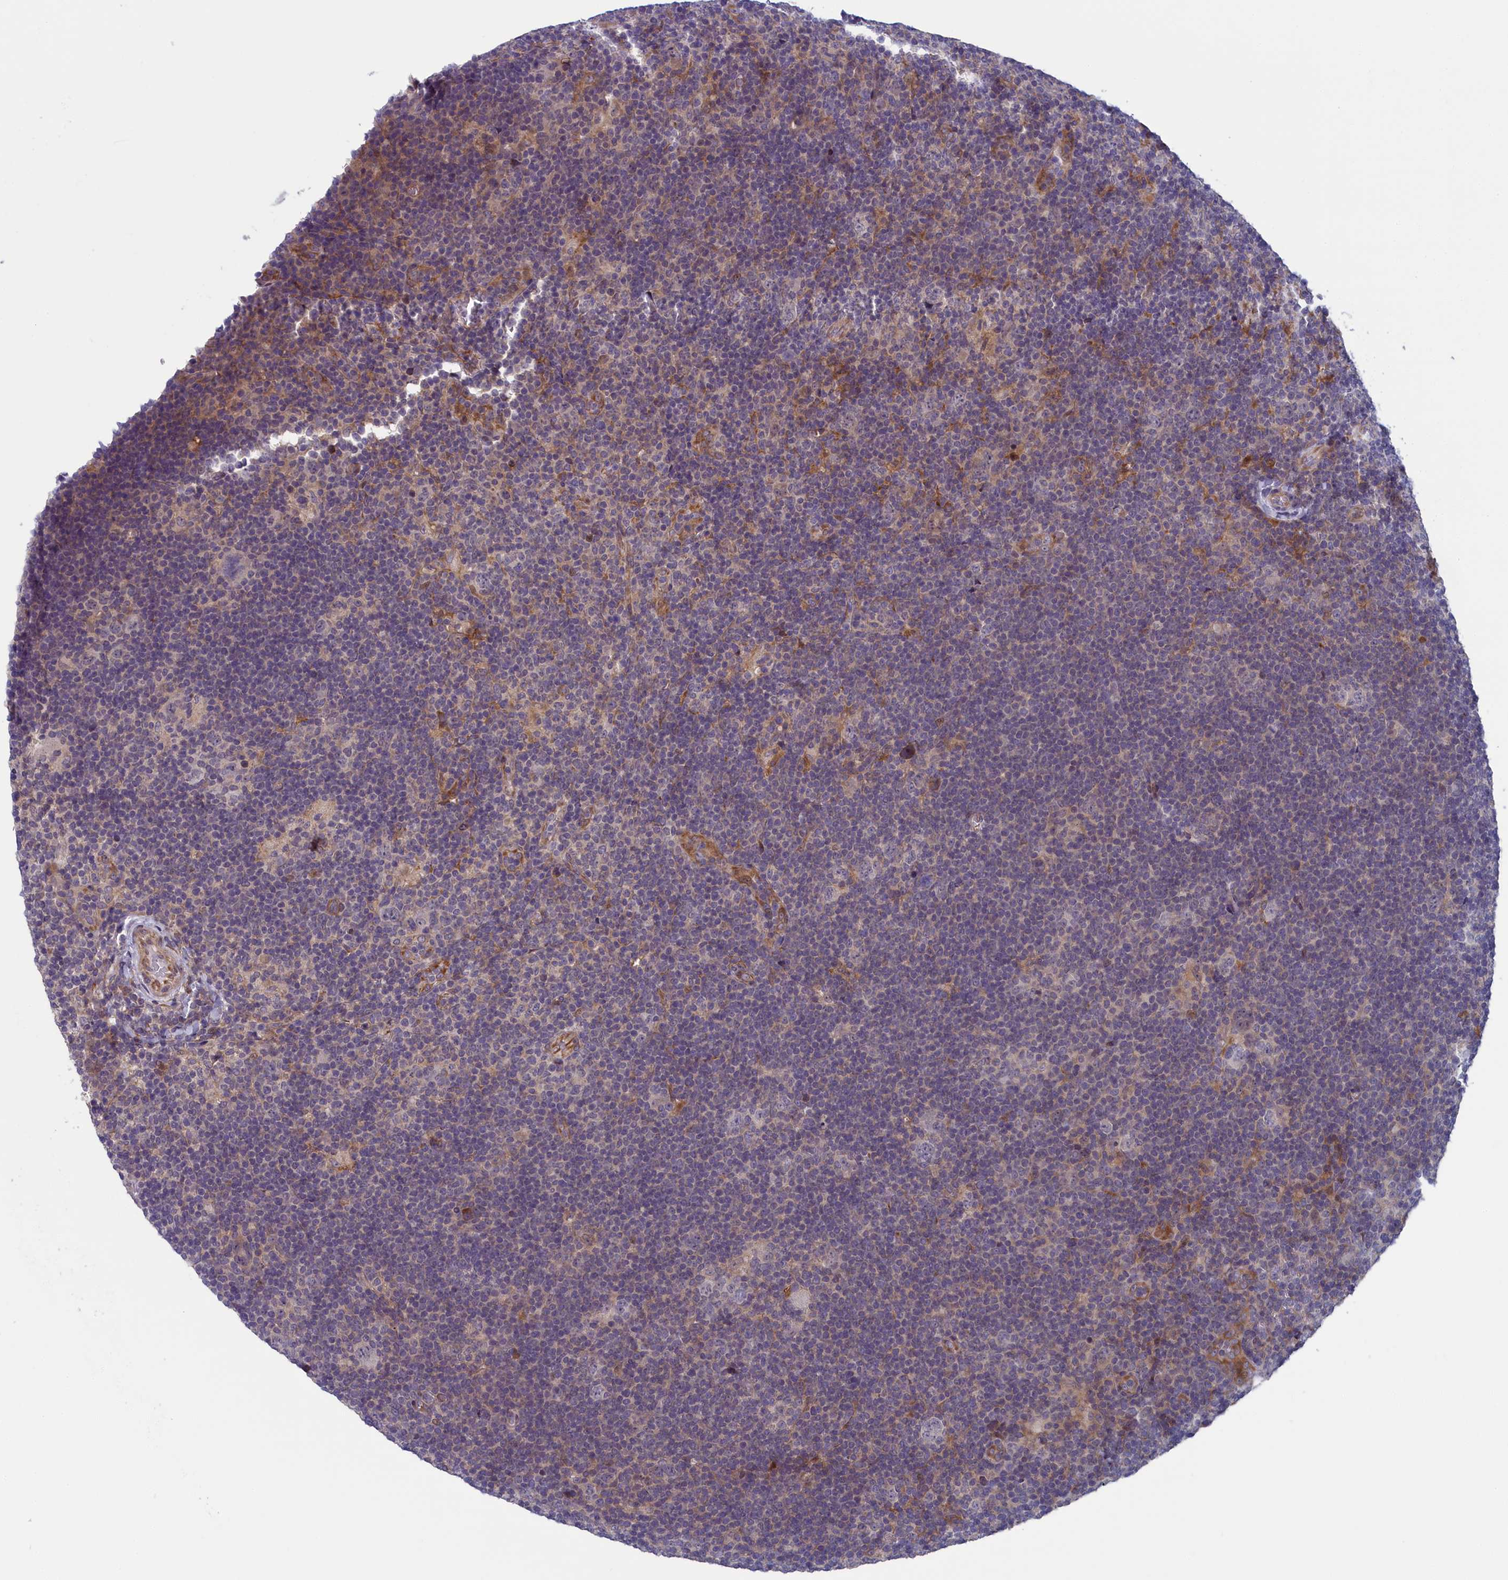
{"staining": {"intensity": "negative", "quantity": "none", "location": "none"}, "tissue": "lymphoma", "cell_type": "Tumor cells", "image_type": "cancer", "snomed": [{"axis": "morphology", "description": "Hodgkin's disease, NOS"}, {"axis": "topography", "description": "Lymph node"}], "caption": "Immunohistochemistry (IHC) photomicrograph of human Hodgkin's disease stained for a protein (brown), which demonstrates no positivity in tumor cells.", "gene": "ANKRD39", "patient": {"sex": "female", "age": 57}}